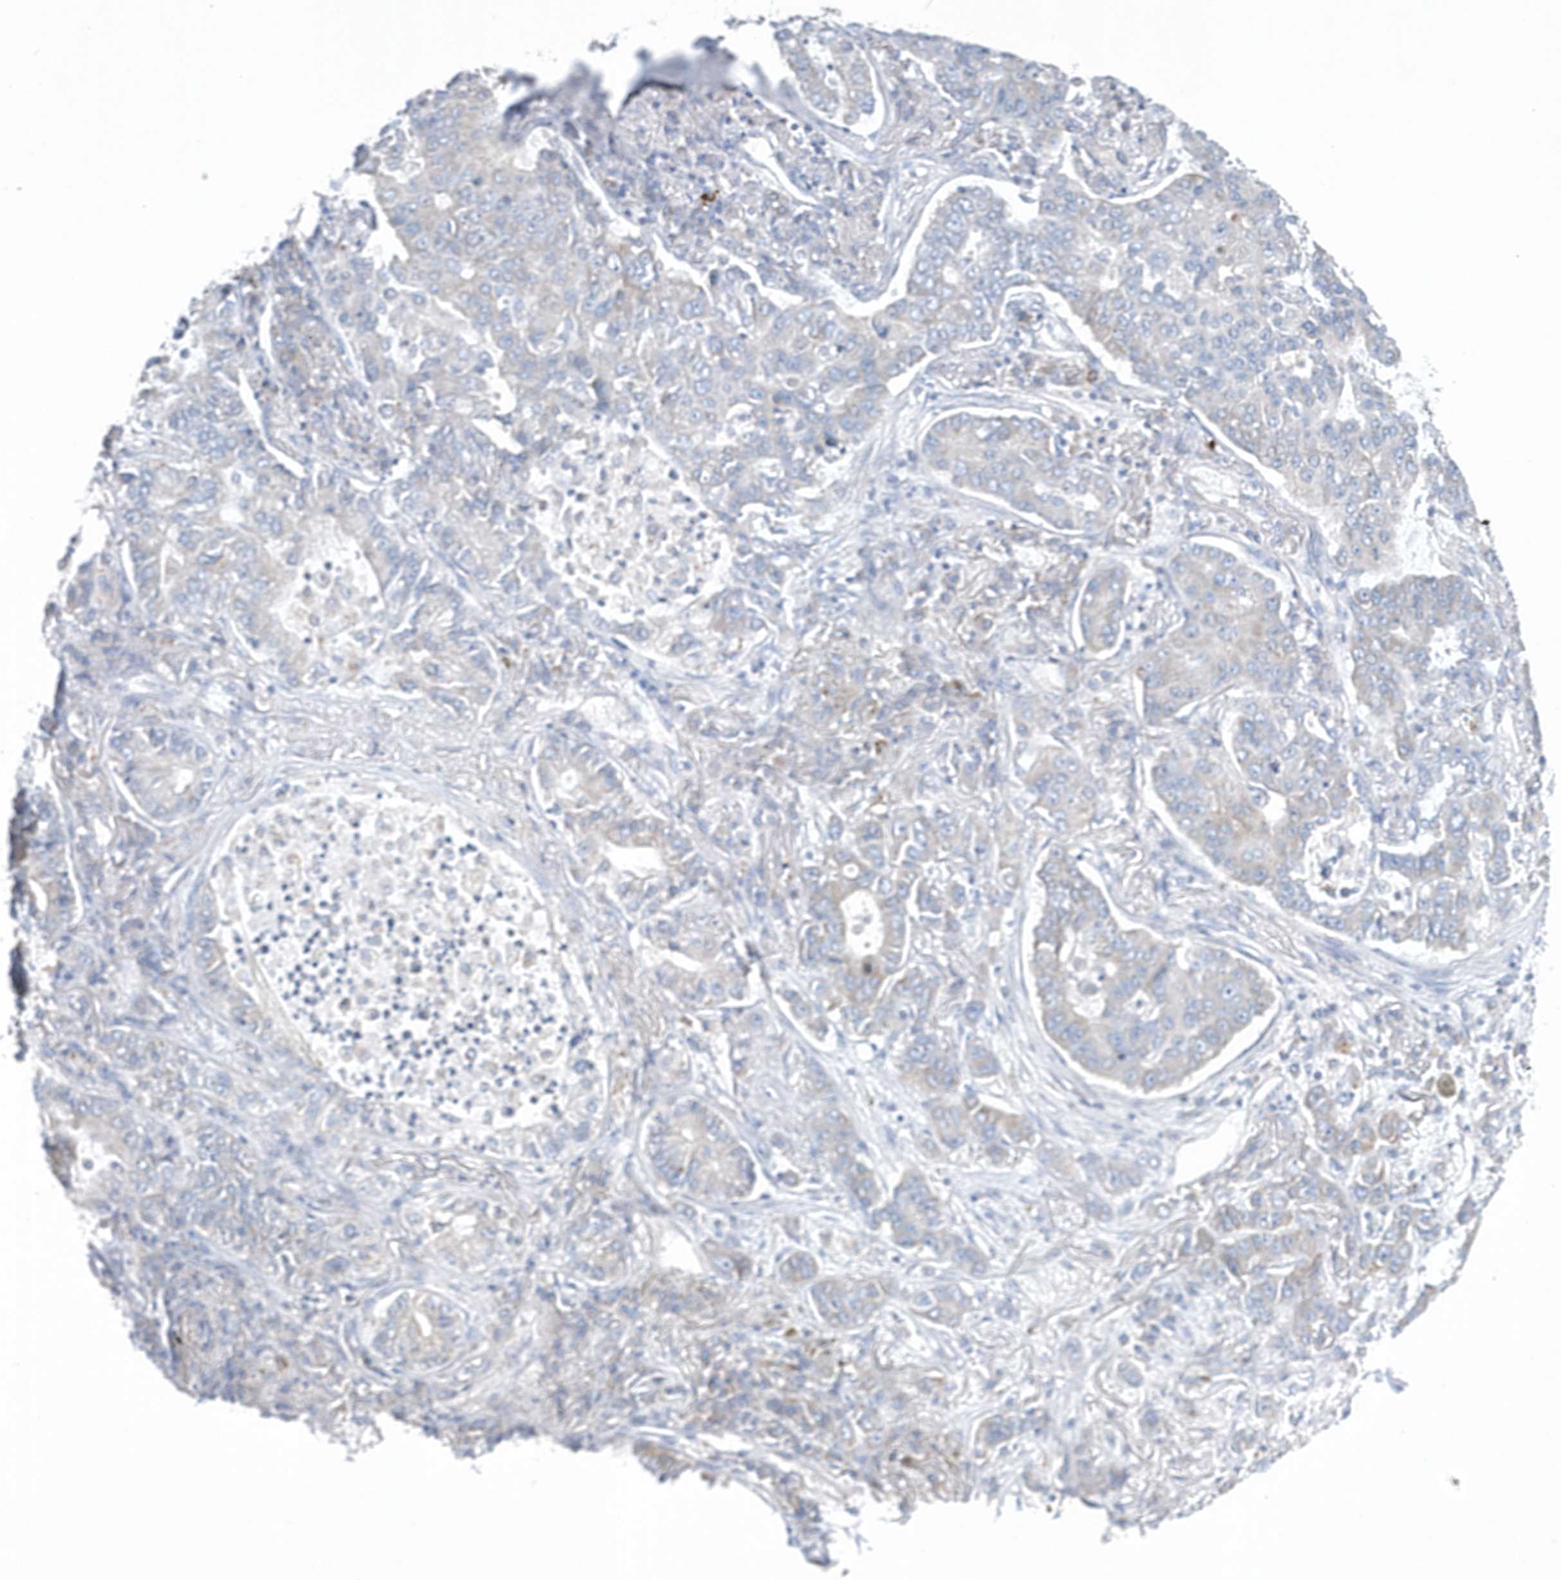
{"staining": {"intensity": "negative", "quantity": "none", "location": "none"}, "tissue": "lung cancer", "cell_type": "Tumor cells", "image_type": "cancer", "snomed": [{"axis": "morphology", "description": "Adenocarcinoma, NOS"}, {"axis": "topography", "description": "Lung"}], "caption": "DAB (3,3'-diaminobenzidine) immunohistochemical staining of human lung adenocarcinoma shows no significant expression in tumor cells.", "gene": "SPATA5", "patient": {"sex": "male", "age": 49}}